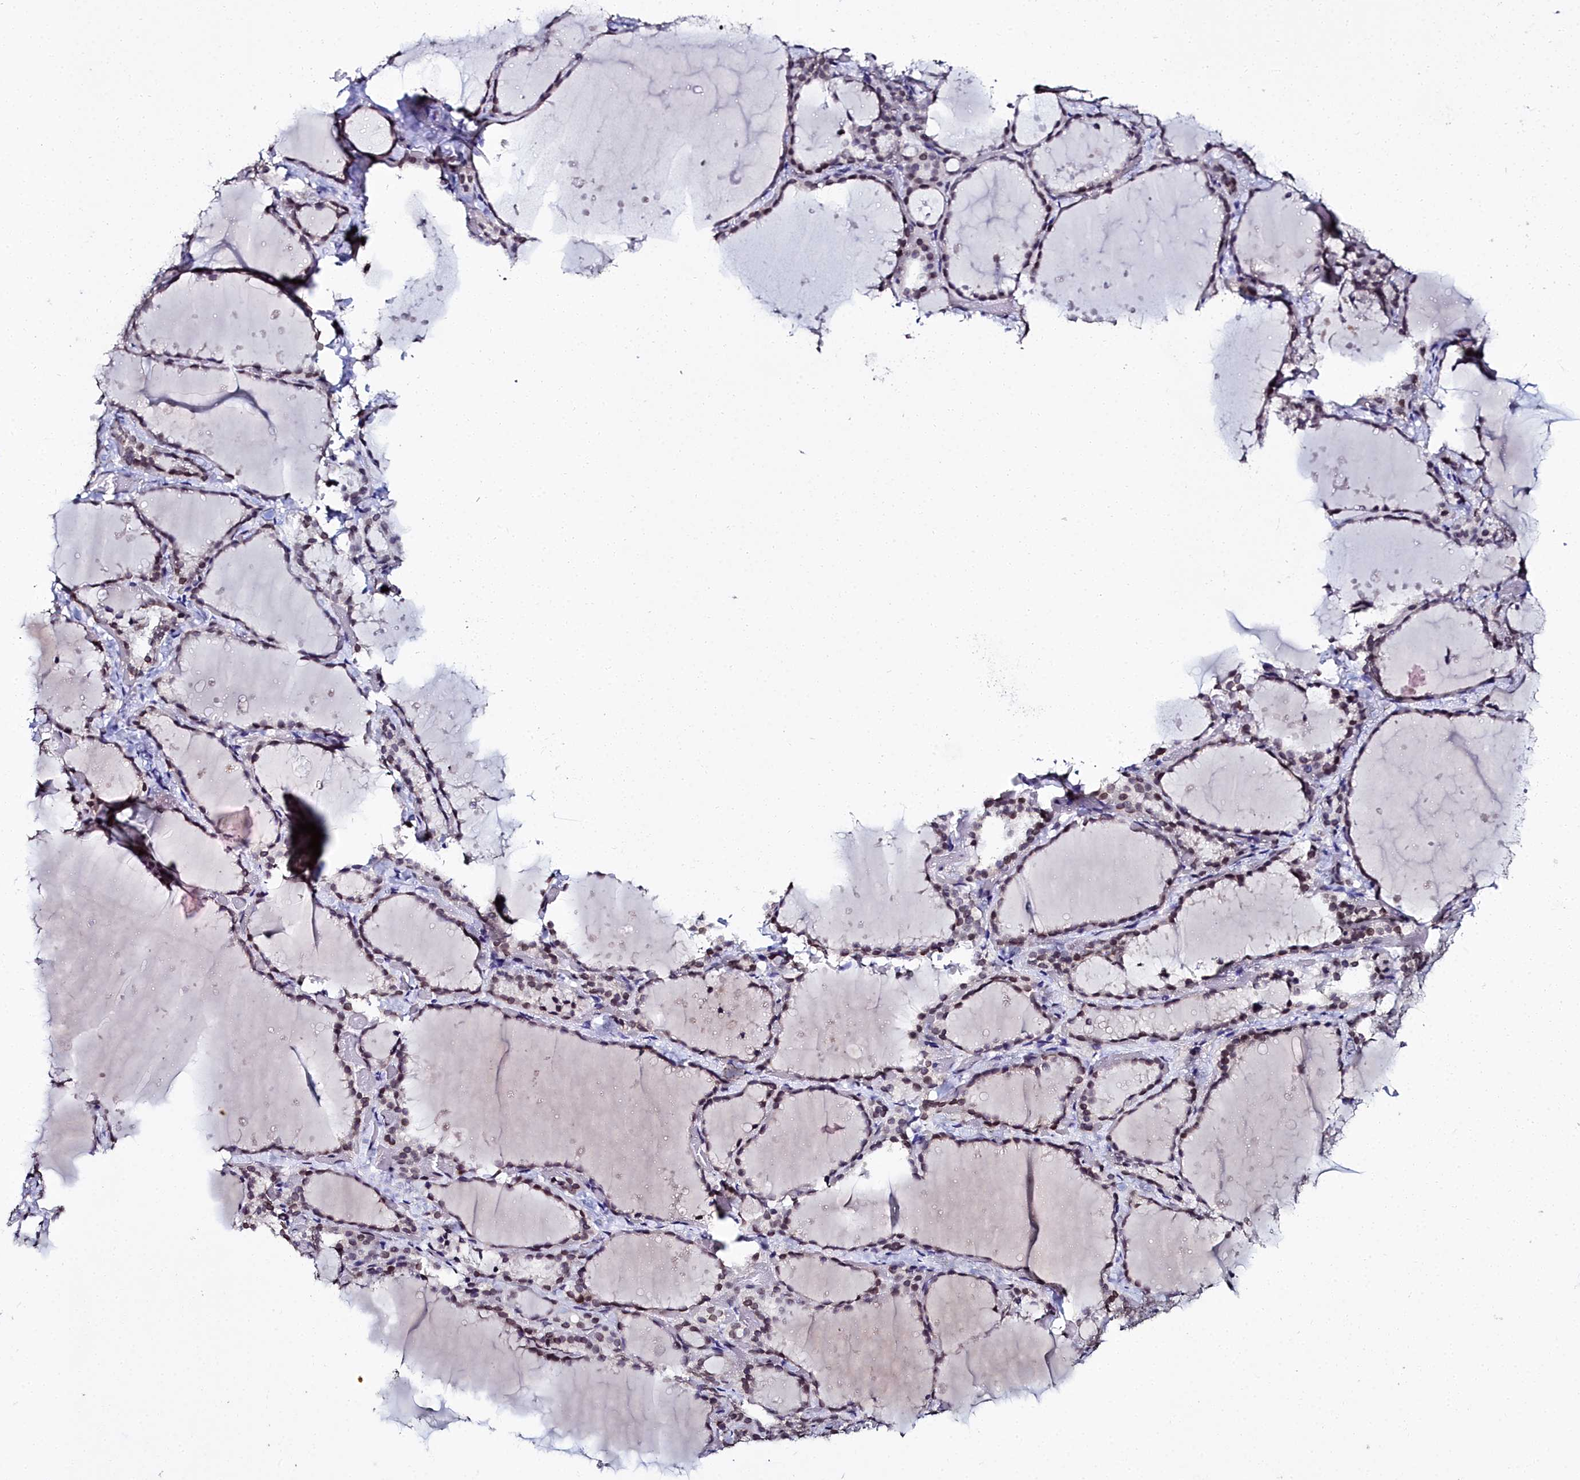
{"staining": {"intensity": "moderate", "quantity": "25%-75%", "location": "nuclear"}, "tissue": "thyroid gland", "cell_type": "Glandular cells", "image_type": "normal", "snomed": [{"axis": "morphology", "description": "Normal tissue, NOS"}, {"axis": "topography", "description": "Thyroid gland"}], "caption": "A micrograph showing moderate nuclear staining in about 25%-75% of glandular cells in benign thyroid gland, as visualized by brown immunohistochemical staining.", "gene": "CCDC97", "patient": {"sex": "female", "age": 44}}